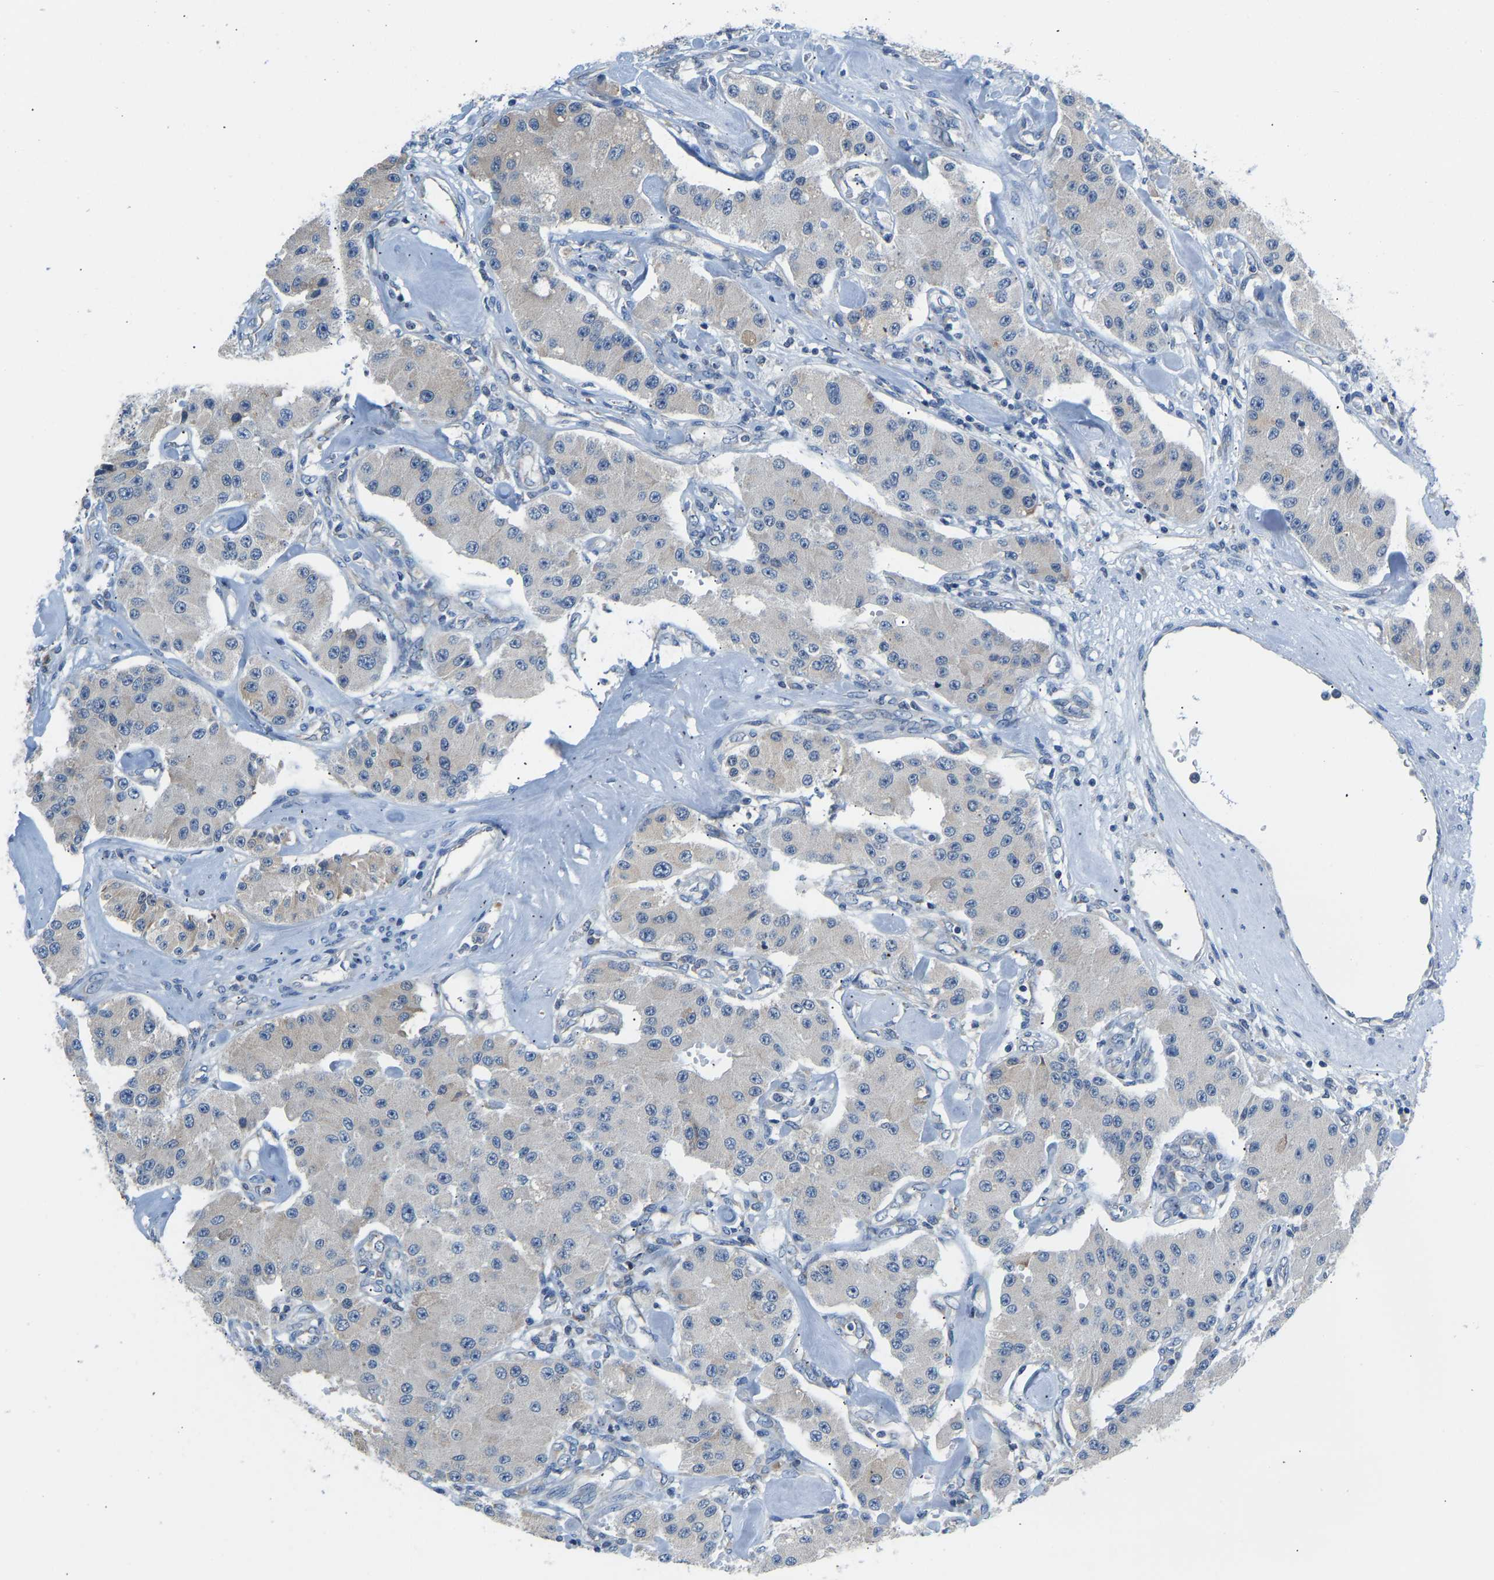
{"staining": {"intensity": "weak", "quantity": "<25%", "location": "cytoplasmic/membranous"}, "tissue": "carcinoid", "cell_type": "Tumor cells", "image_type": "cancer", "snomed": [{"axis": "morphology", "description": "Carcinoid, malignant, NOS"}, {"axis": "topography", "description": "Pancreas"}], "caption": "Carcinoid (malignant) was stained to show a protein in brown. There is no significant expression in tumor cells. (Brightfield microscopy of DAB IHC at high magnification).", "gene": "VRK1", "patient": {"sex": "male", "age": 41}}